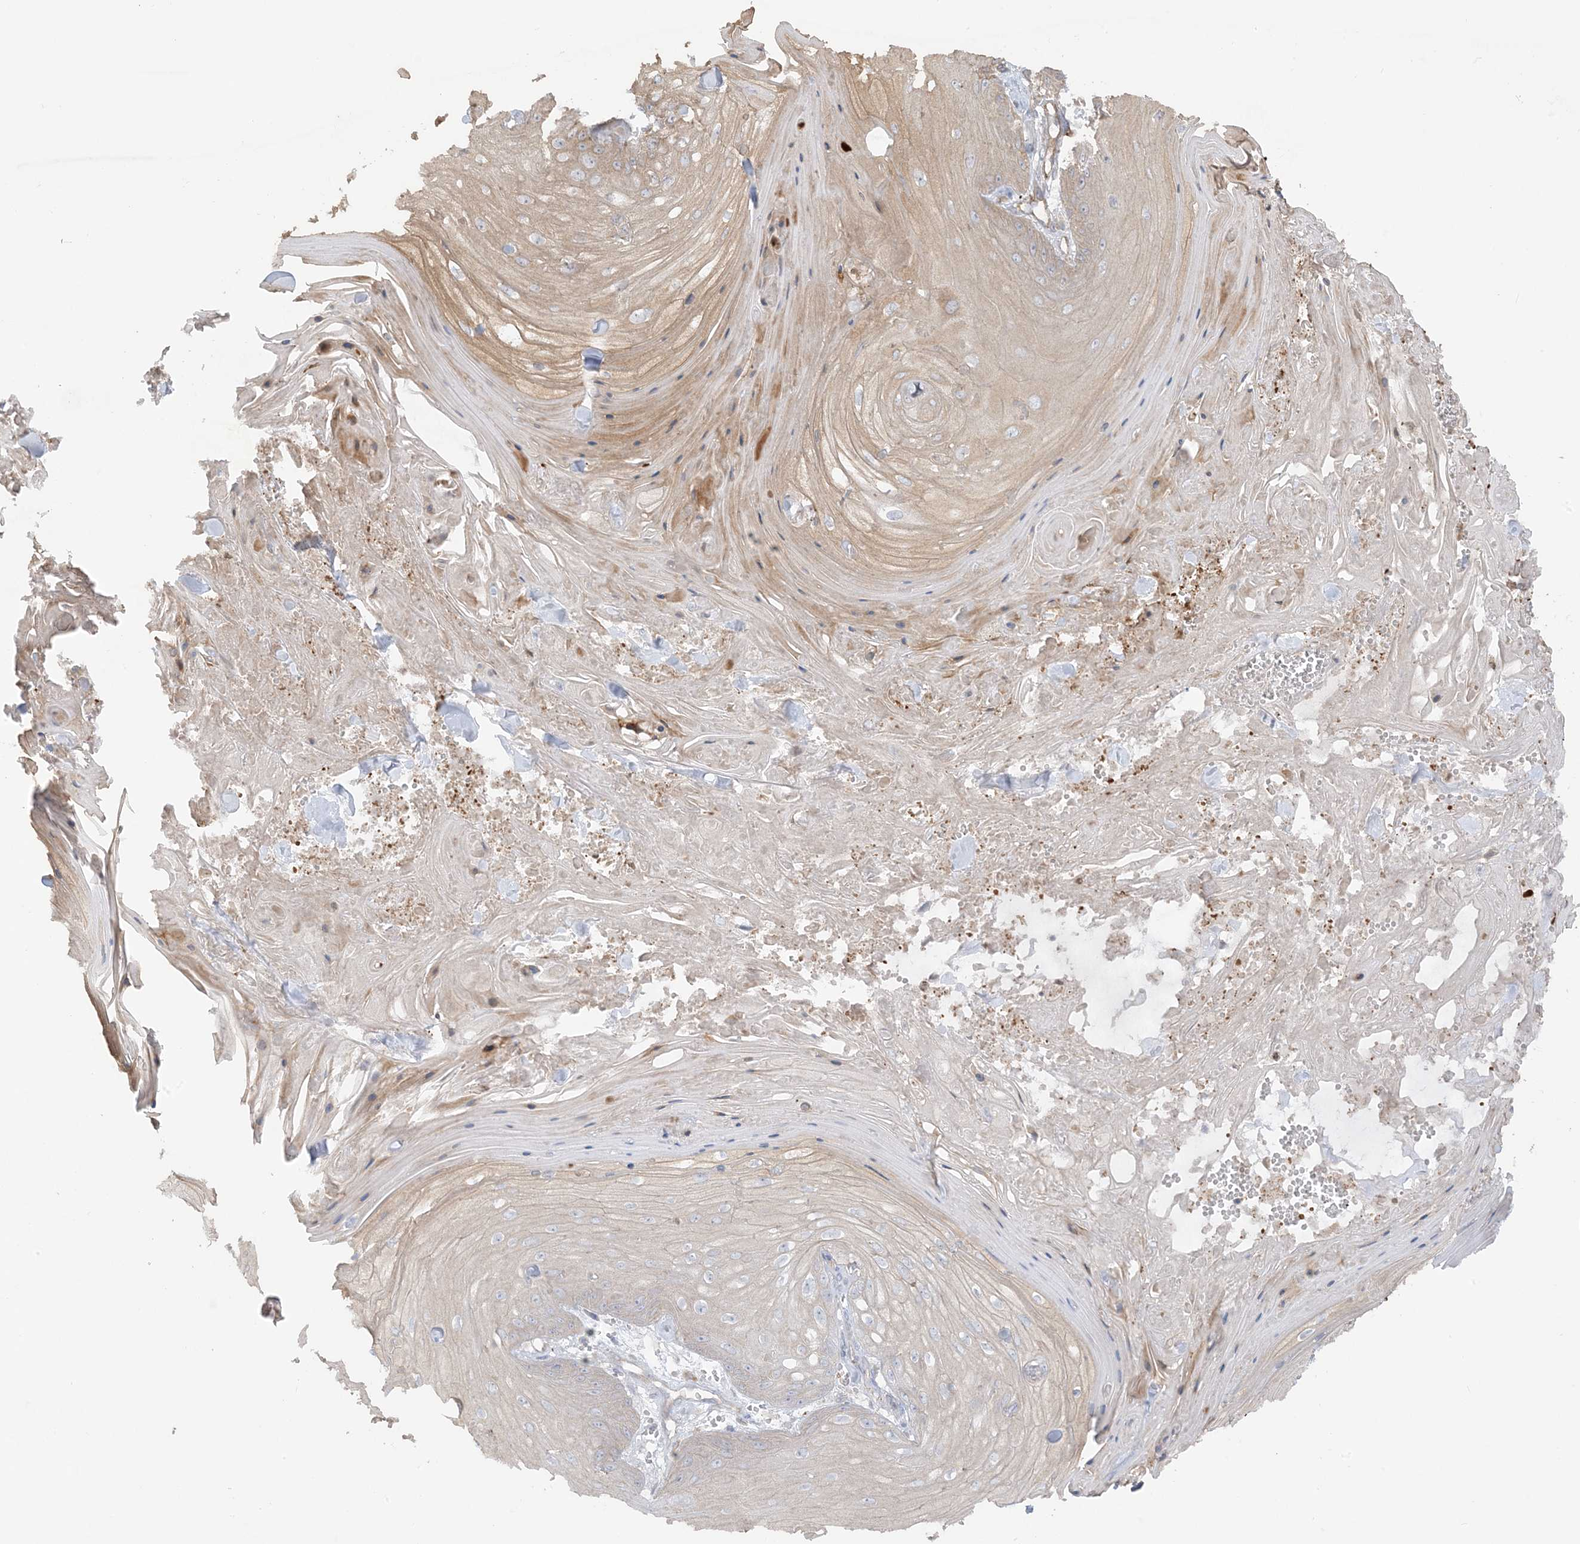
{"staining": {"intensity": "negative", "quantity": "none", "location": "none"}, "tissue": "skin cancer", "cell_type": "Tumor cells", "image_type": "cancer", "snomed": [{"axis": "morphology", "description": "Squamous cell carcinoma, NOS"}, {"axis": "topography", "description": "Skin"}], "caption": "An immunohistochemistry micrograph of skin cancer is shown. There is no staining in tumor cells of skin cancer.", "gene": "ICMT", "patient": {"sex": "male", "age": 74}}